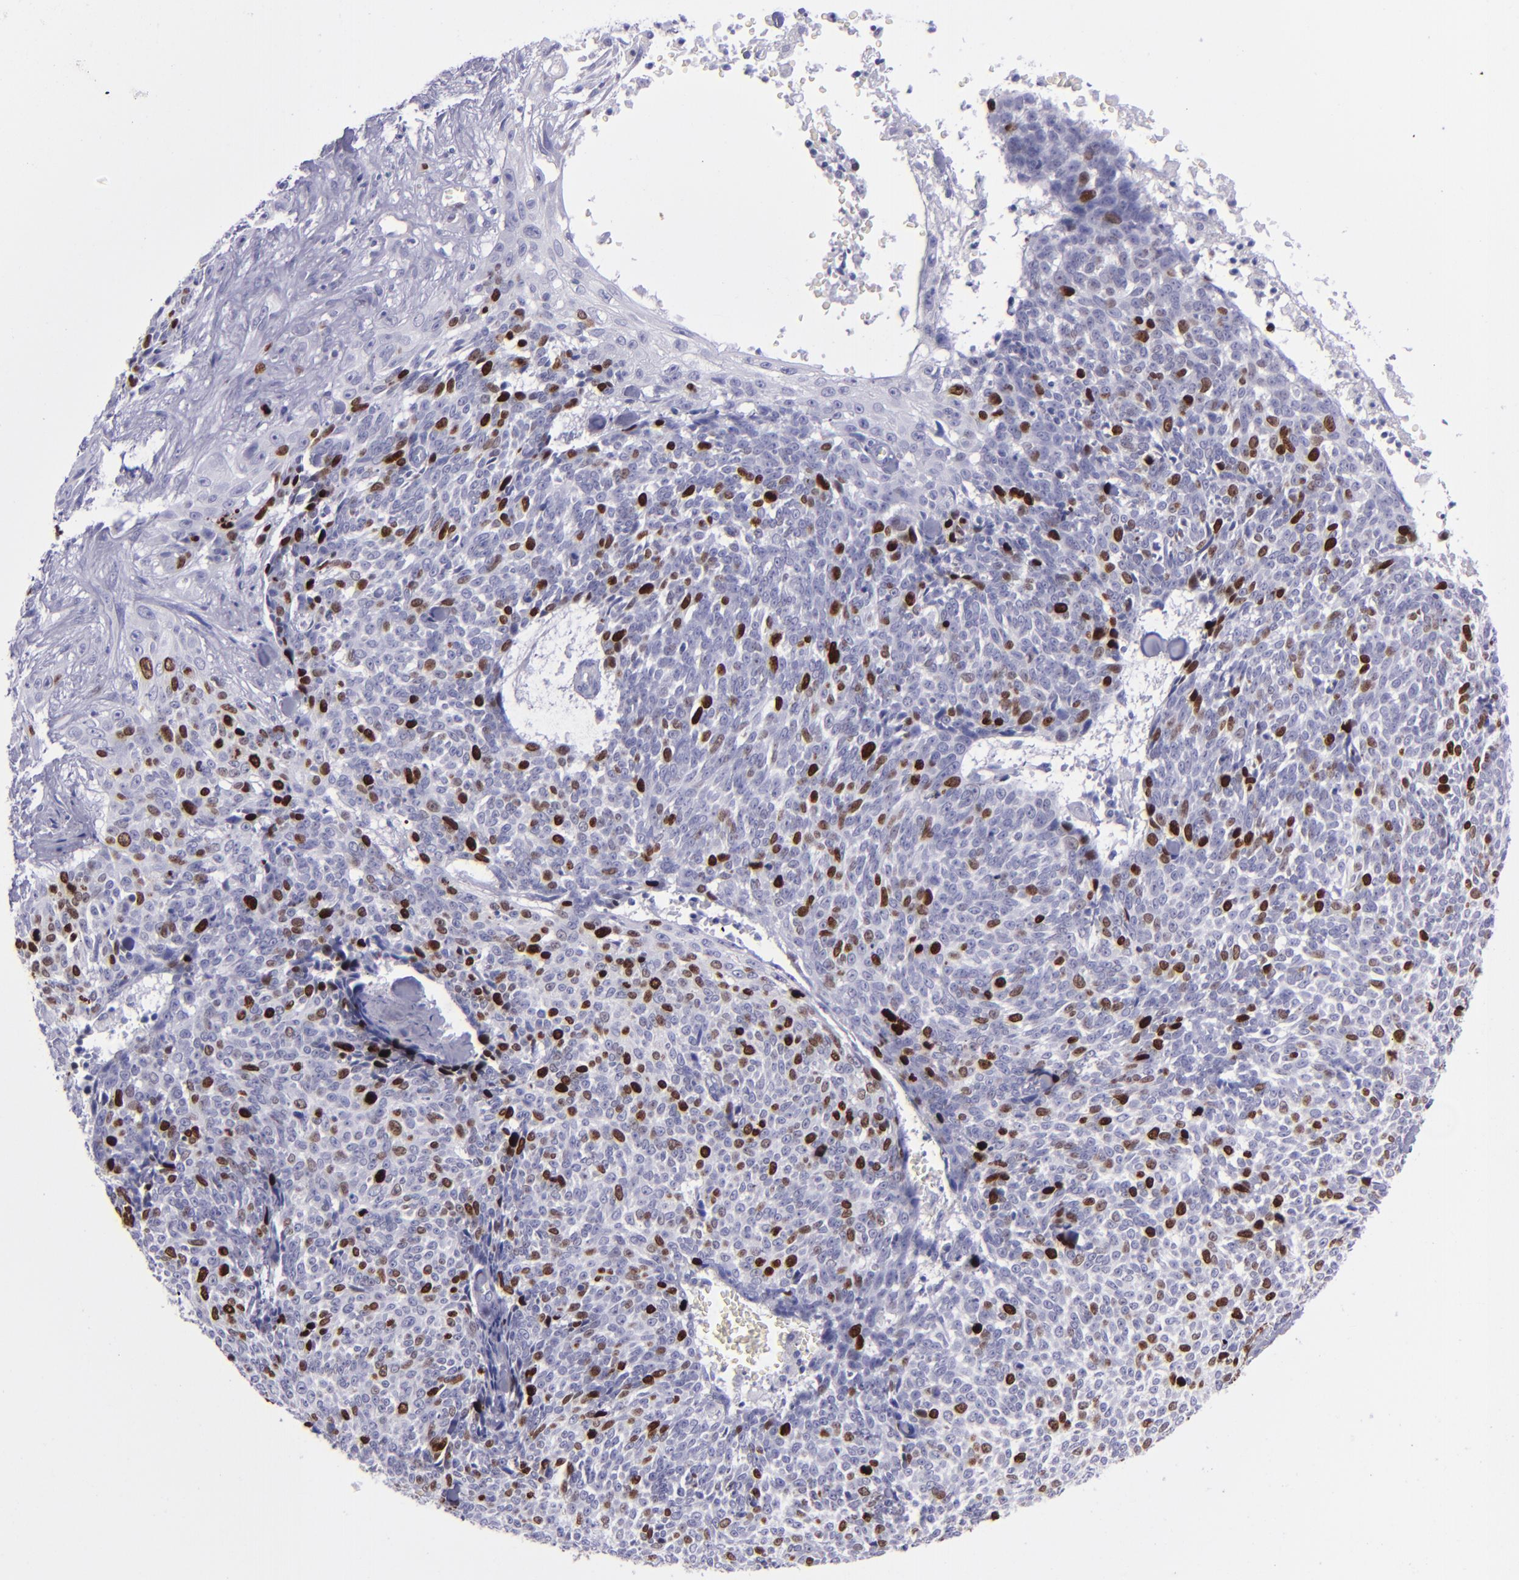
{"staining": {"intensity": "strong", "quantity": "<25%", "location": "nuclear"}, "tissue": "skin cancer", "cell_type": "Tumor cells", "image_type": "cancer", "snomed": [{"axis": "morphology", "description": "Basal cell carcinoma"}, {"axis": "topography", "description": "Skin"}], "caption": "An immunohistochemistry (IHC) photomicrograph of tumor tissue is shown. Protein staining in brown shows strong nuclear positivity in skin basal cell carcinoma within tumor cells. The protein of interest is stained brown, and the nuclei are stained in blue (DAB (3,3'-diaminobenzidine) IHC with brightfield microscopy, high magnification).", "gene": "TOP2A", "patient": {"sex": "female", "age": 89}}